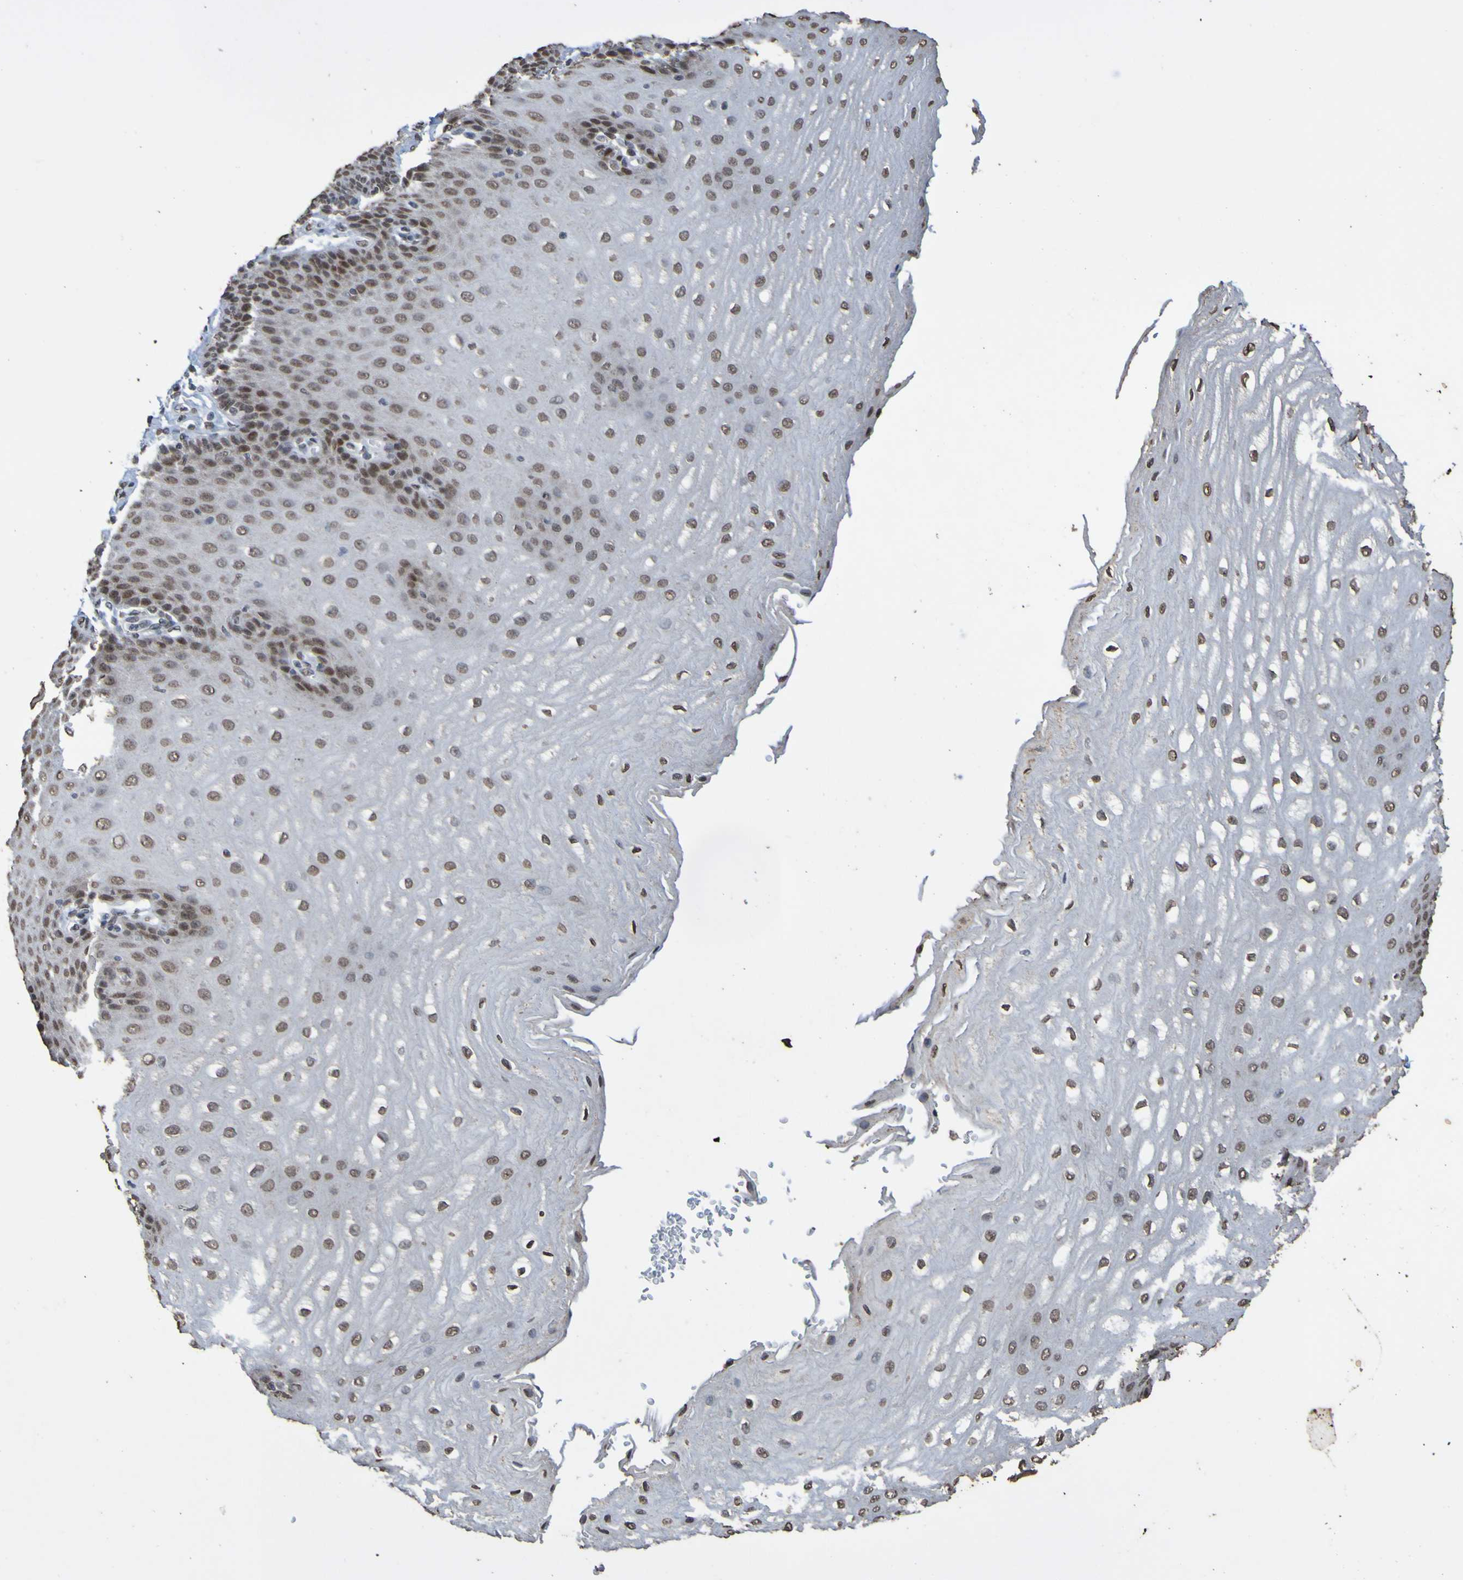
{"staining": {"intensity": "moderate", "quantity": ">75%", "location": "nuclear"}, "tissue": "esophagus", "cell_type": "Squamous epithelial cells", "image_type": "normal", "snomed": [{"axis": "morphology", "description": "Normal tissue, NOS"}, {"axis": "topography", "description": "Esophagus"}], "caption": "Immunohistochemical staining of normal human esophagus demonstrates >75% levels of moderate nuclear protein staining in approximately >75% of squamous epithelial cells. The protein is shown in brown color, while the nuclei are stained blue.", "gene": "ALKBH2", "patient": {"sex": "male", "age": 54}}